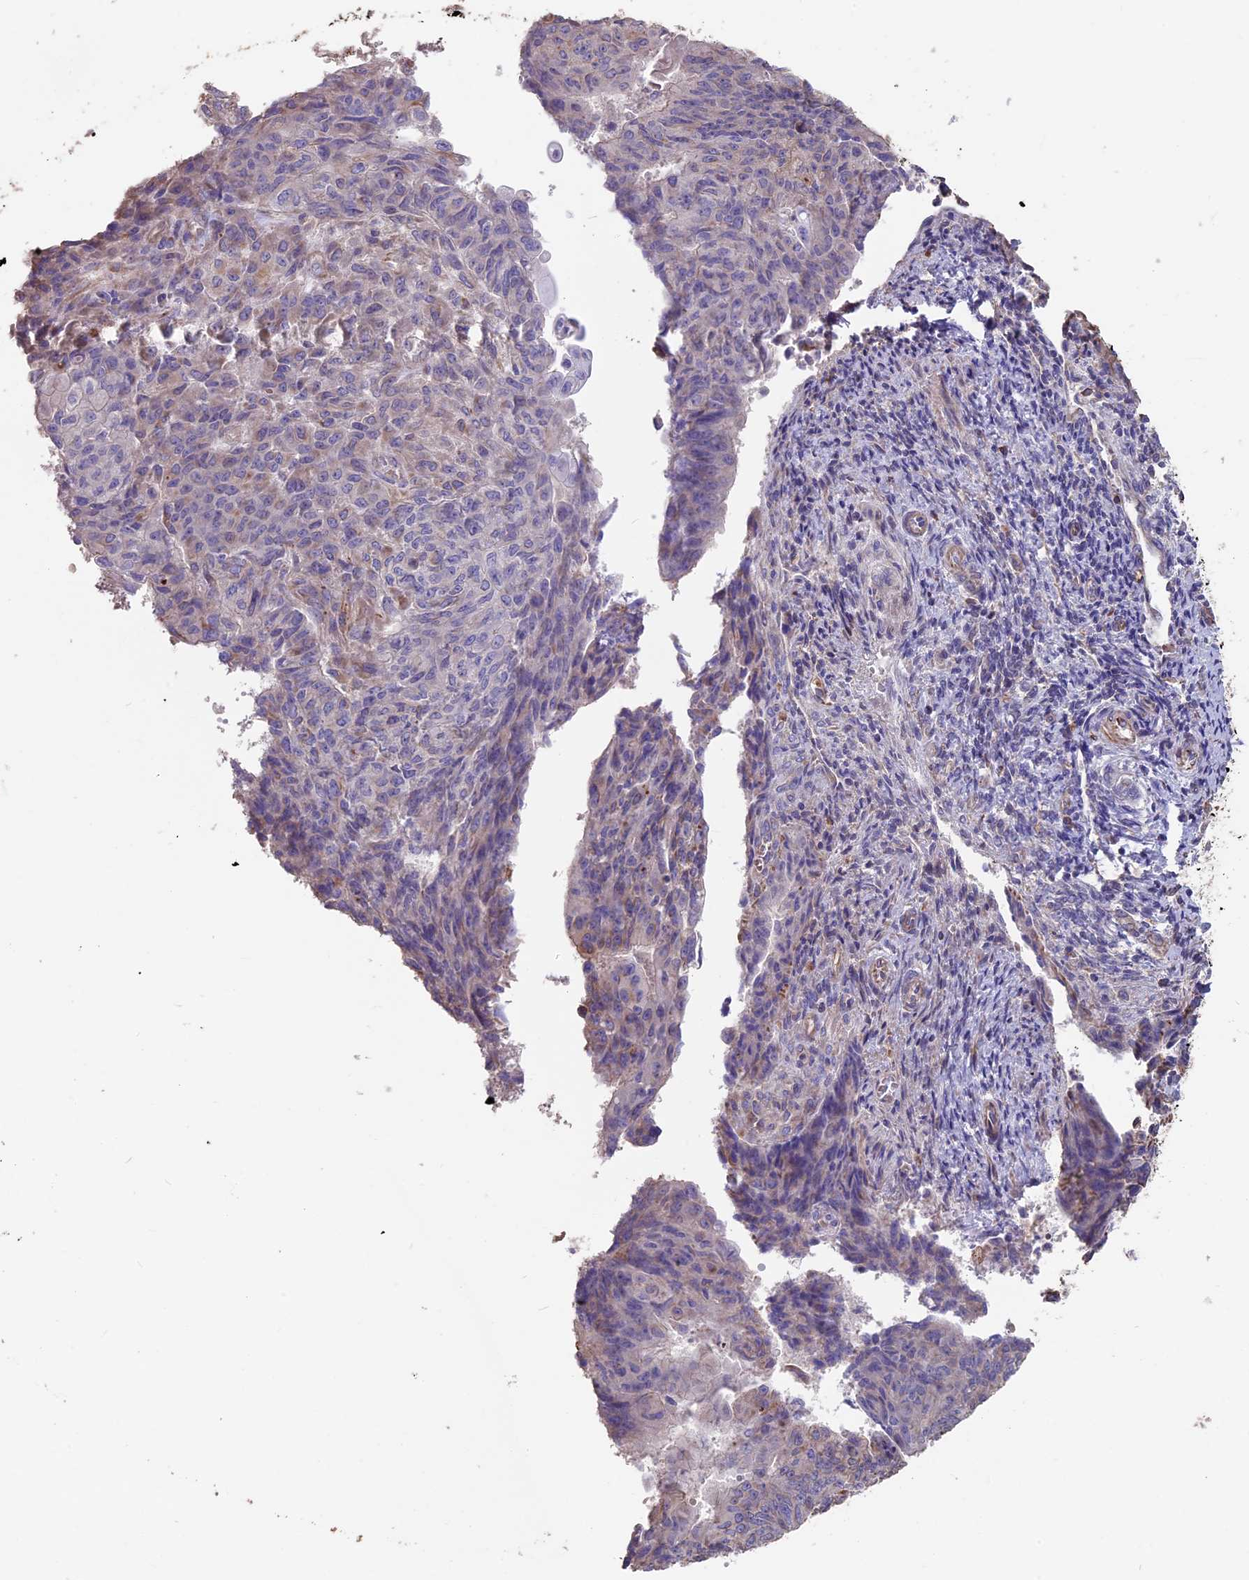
{"staining": {"intensity": "negative", "quantity": "none", "location": "none"}, "tissue": "endometrial cancer", "cell_type": "Tumor cells", "image_type": "cancer", "snomed": [{"axis": "morphology", "description": "Adenocarcinoma, NOS"}, {"axis": "topography", "description": "Endometrium"}], "caption": "This is an immunohistochemistry (IHC) photomicrograph of adenocarcinoma (endometrial). There is no positivity in tumor cells.", "gene": "SEH1L", "patient": {"sex": "female", "age": 32}}